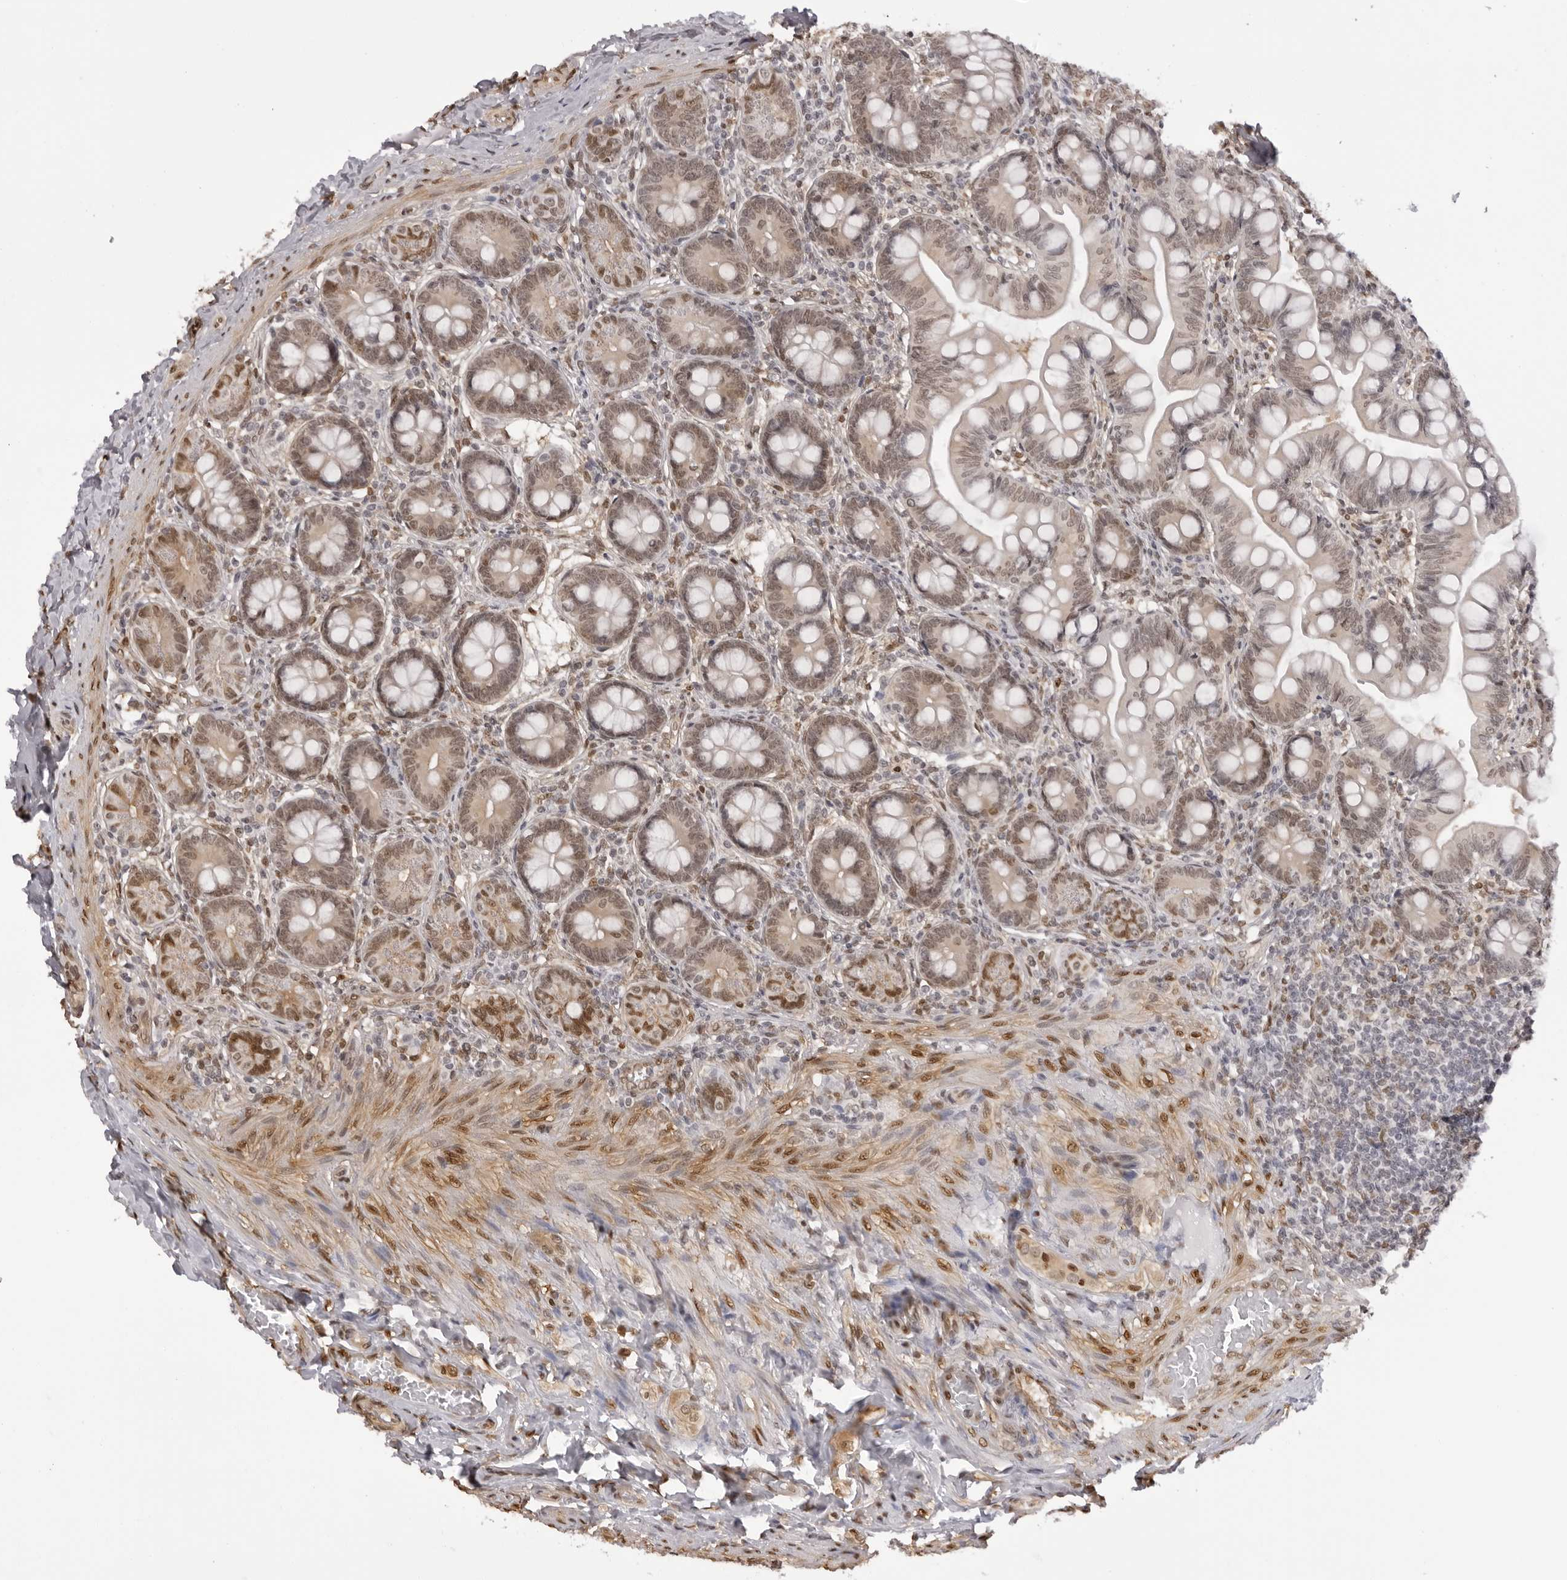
{"staining": {"intensity": "moderate", "quantity": "25%-75%", "location": "cytoplasmic/membranous,nuclear"}, "tissue": "small intestine", "cell_type": "Glandular cells", "image_type": "normal", "snomed": [{"axis": "morphology", "description": "Normal tissue, NOS"}, {"axis": "topography", "description": "Small intestine"}], "caption": "Immunohistochemistry micrograph of benign small intestine stained for a protein (brown), which displays medium levels of moderate cytoplasmic/membranous,nuclear staining in about 25%-75% of glandular cells.", "gene": "HSPA4", "patient": {"sex": "male", "age": 7}}